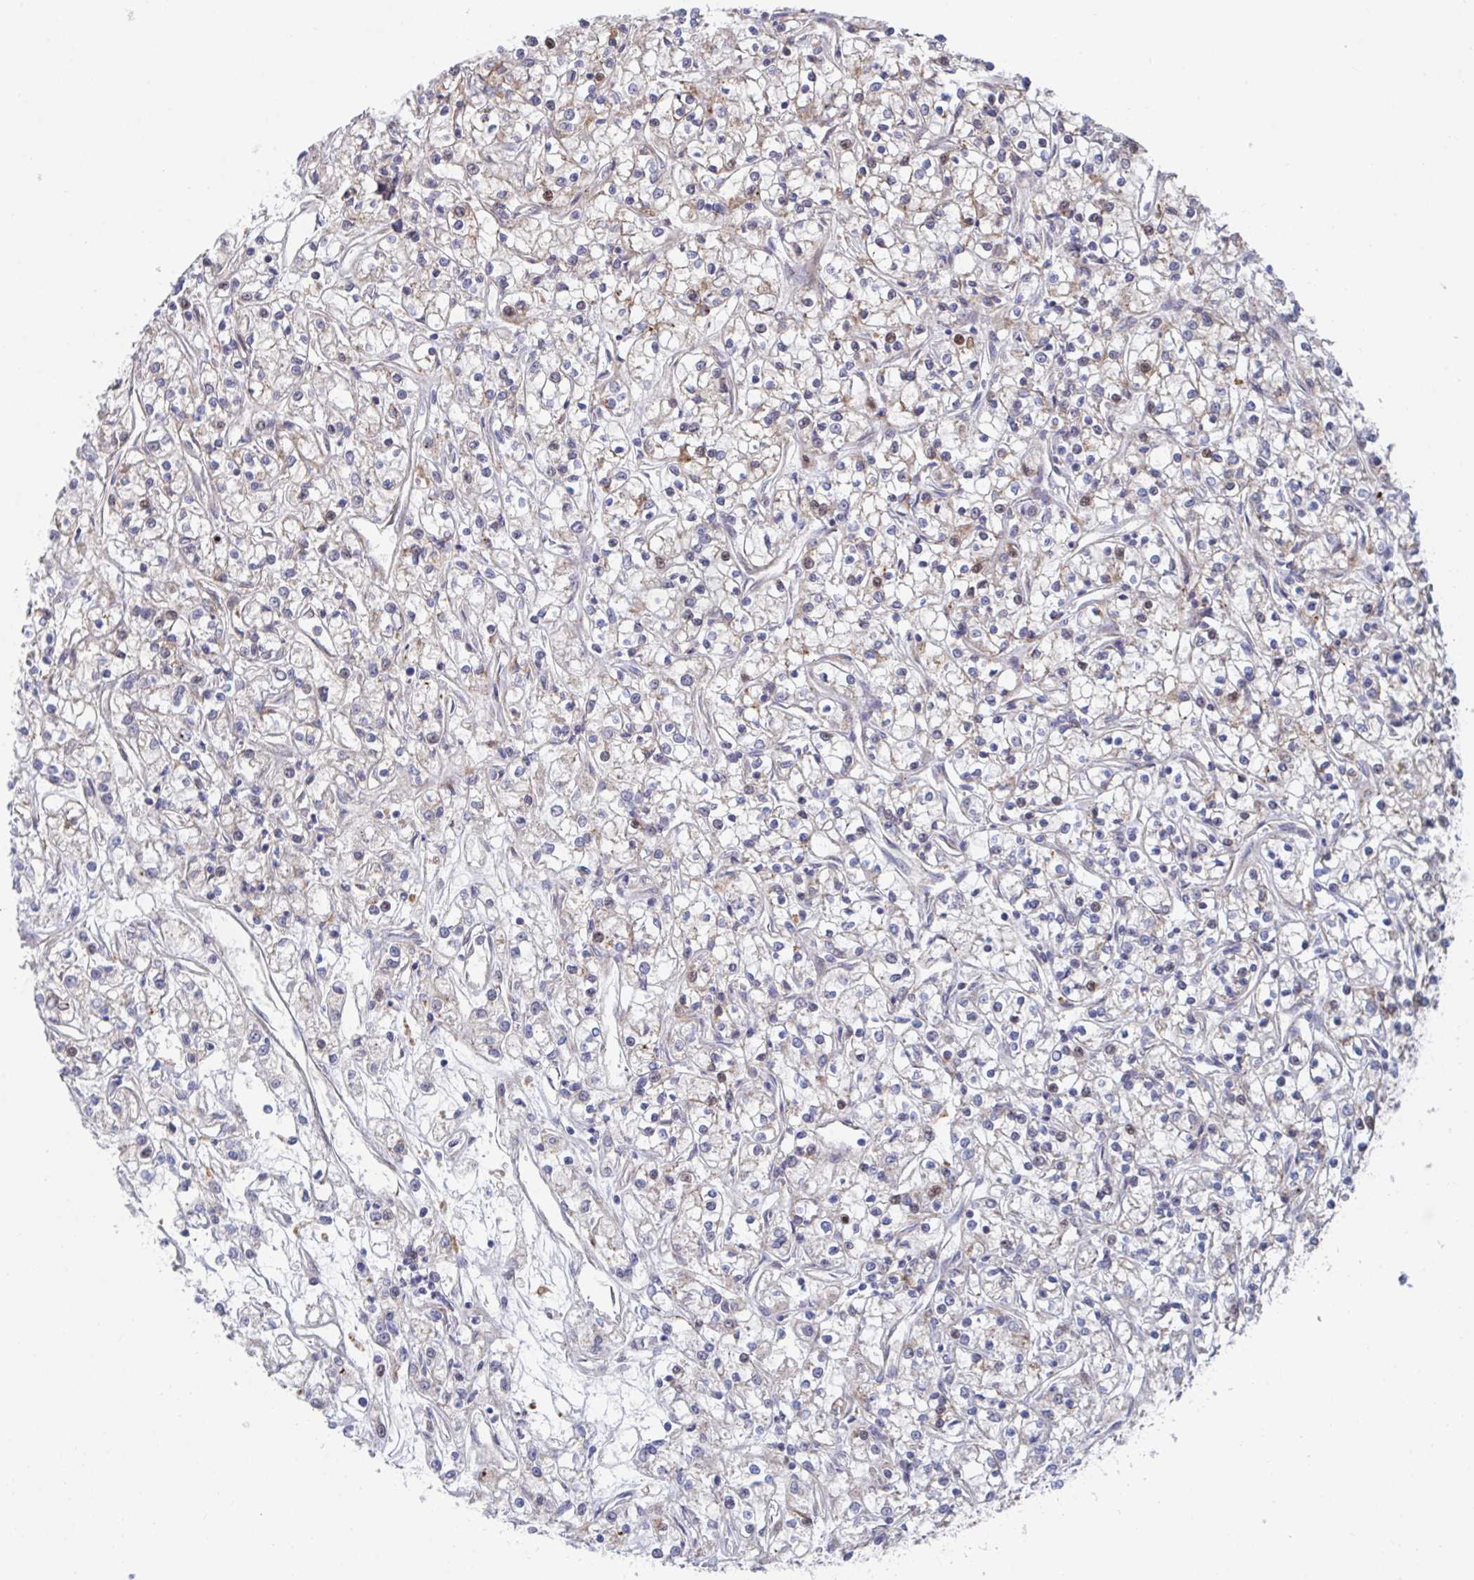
{"staining": {"intensity": "negative", "quantity": "none", "location": "none"}, "tissue": "renal cancer", "cell_type": "Tumor cells", "image_type": "cancer", "snomed": [{"axis": "morphology", "description": "Adenocarcinoma, NOS"}, {"axis": "topography", "description": "Kidney"}], "caption": "Immunohistochemical staining of renal cancer (adenocarcinoma) displays no significant positivity in tumor cells.", "gene": "FJX1", "patient": {"sex": "female", "age": 59}}